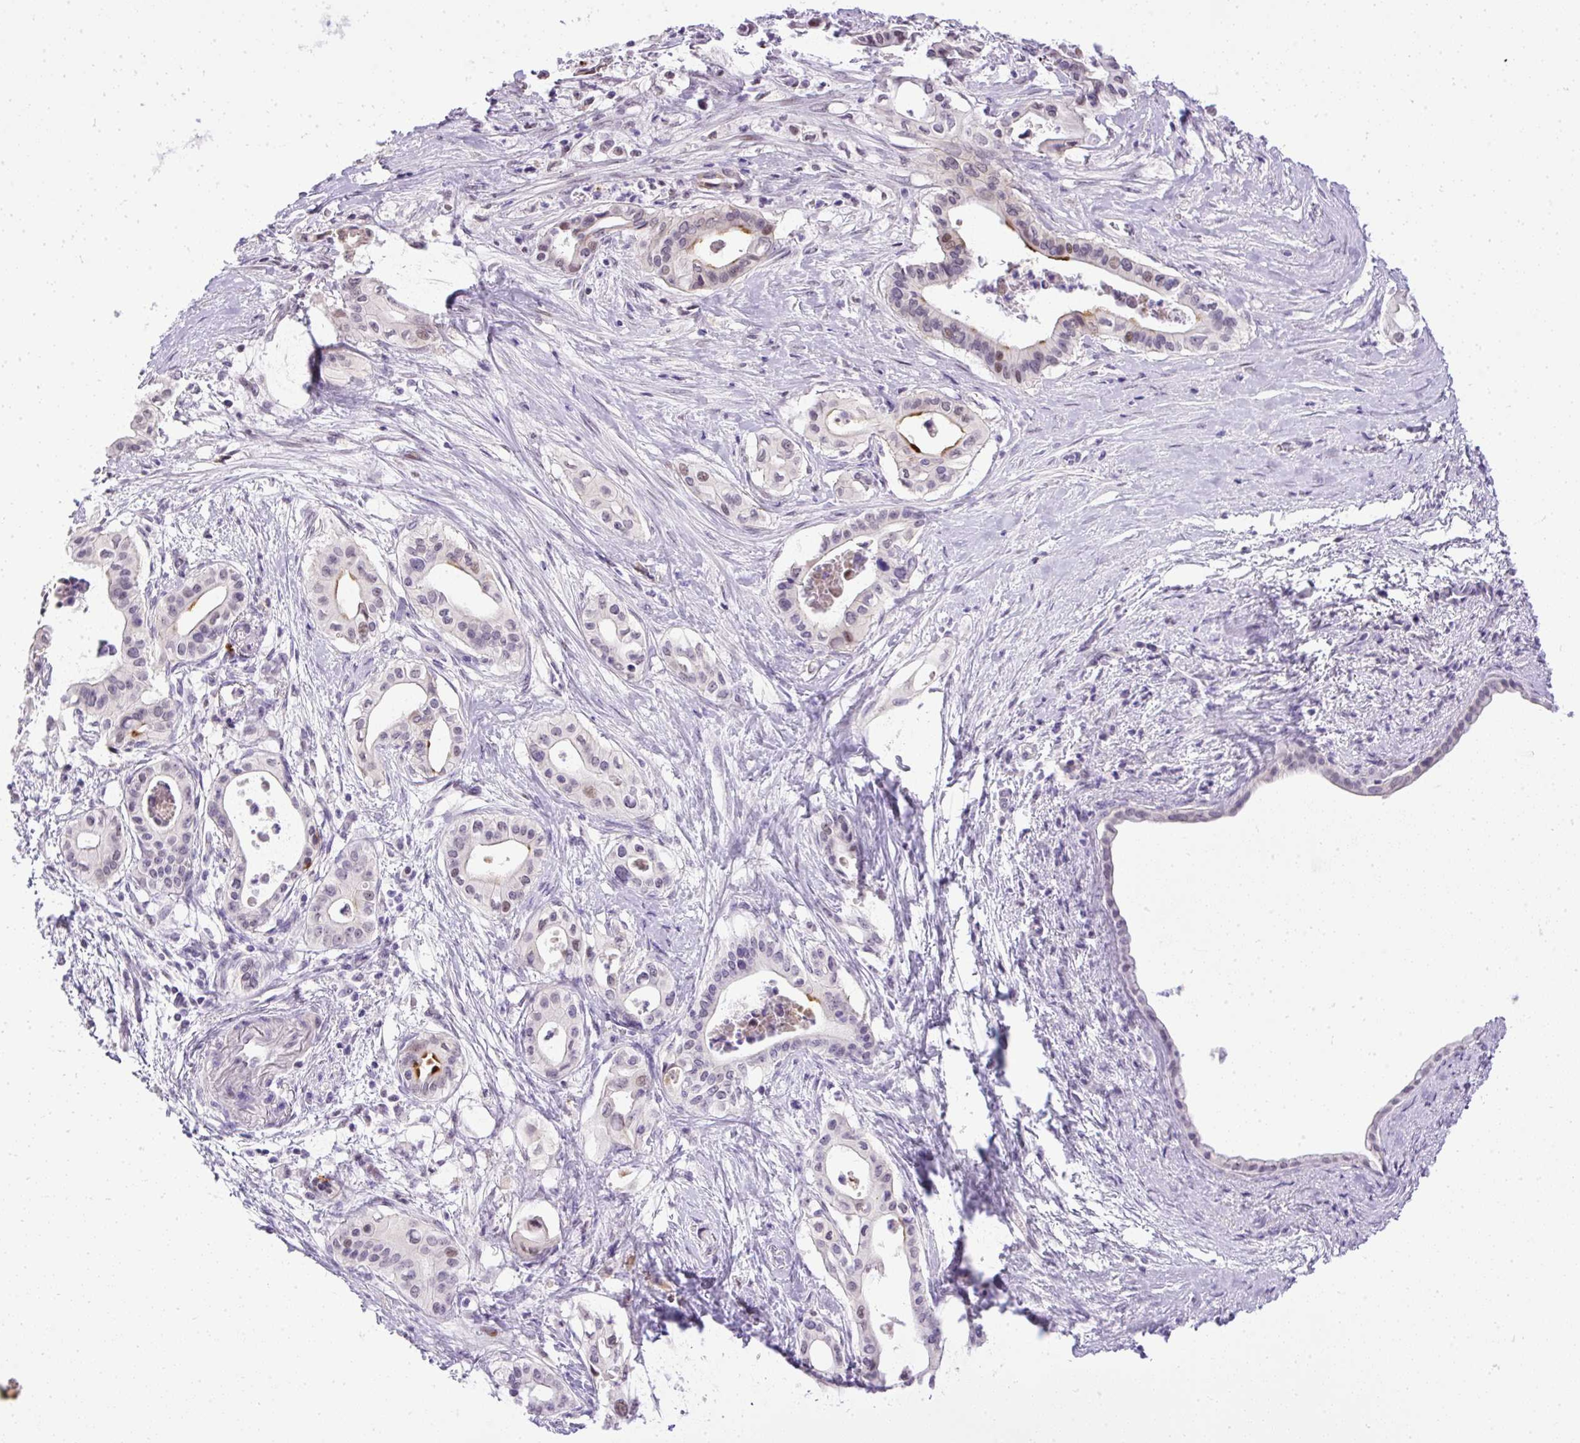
{"staining": {"intensity": "weak", "quantity": "<25%", "location": "cytoplasmic/membranous,nuclear"}, "tissue": "pancreatic cancer", "cell_type": "Tumor cells", "image_type": "cancer", "snomed": [{"axis": "morphology", "description": "Adenocarcinoma, NOS"}, {"axis": "topography", "description": "Pancreas"}], "caption": "An image of human pancreatic cancer is negative for staining in tumor cells.", "gene": "WNT10B", "patient": {"sex": "female", "age": 77}}